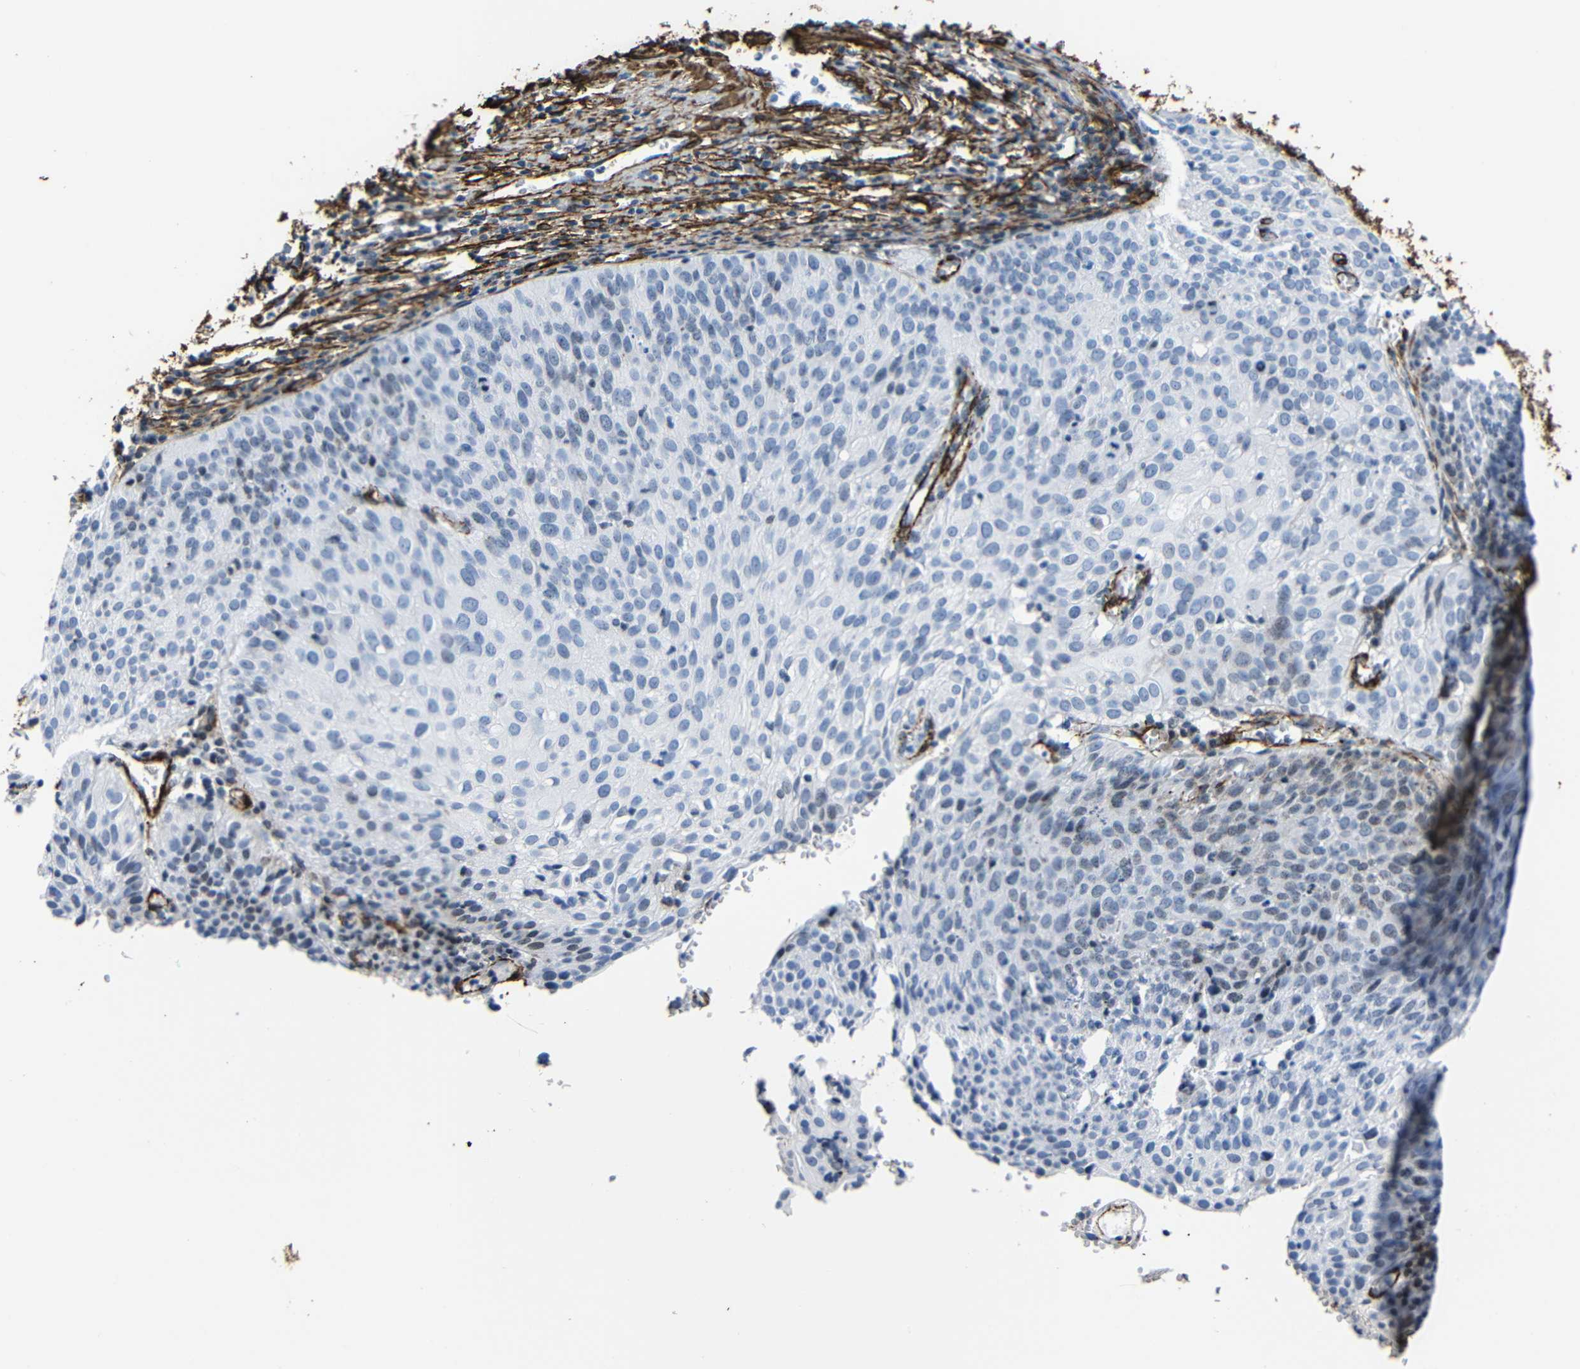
{"staining": {"intensity": "negative", "quantity": "none", "location": "none"}, "tissue": "cervical cancer", "cell_type": "Tumor cells", "image_type": "cancer", "snomed": [{"axis": "morphology", "description": "Squamous cell carcinoma, NOS"}, {"axis": "topography", "description": "Cervix"}], "caption": "Immunohistochemistry histopathology image of cervical cancer stained for a protein (brown), which demonstrates no expression in tumor cells.", "gene": "ACTA2", "patient": {"sex": "female", "age": 38}}